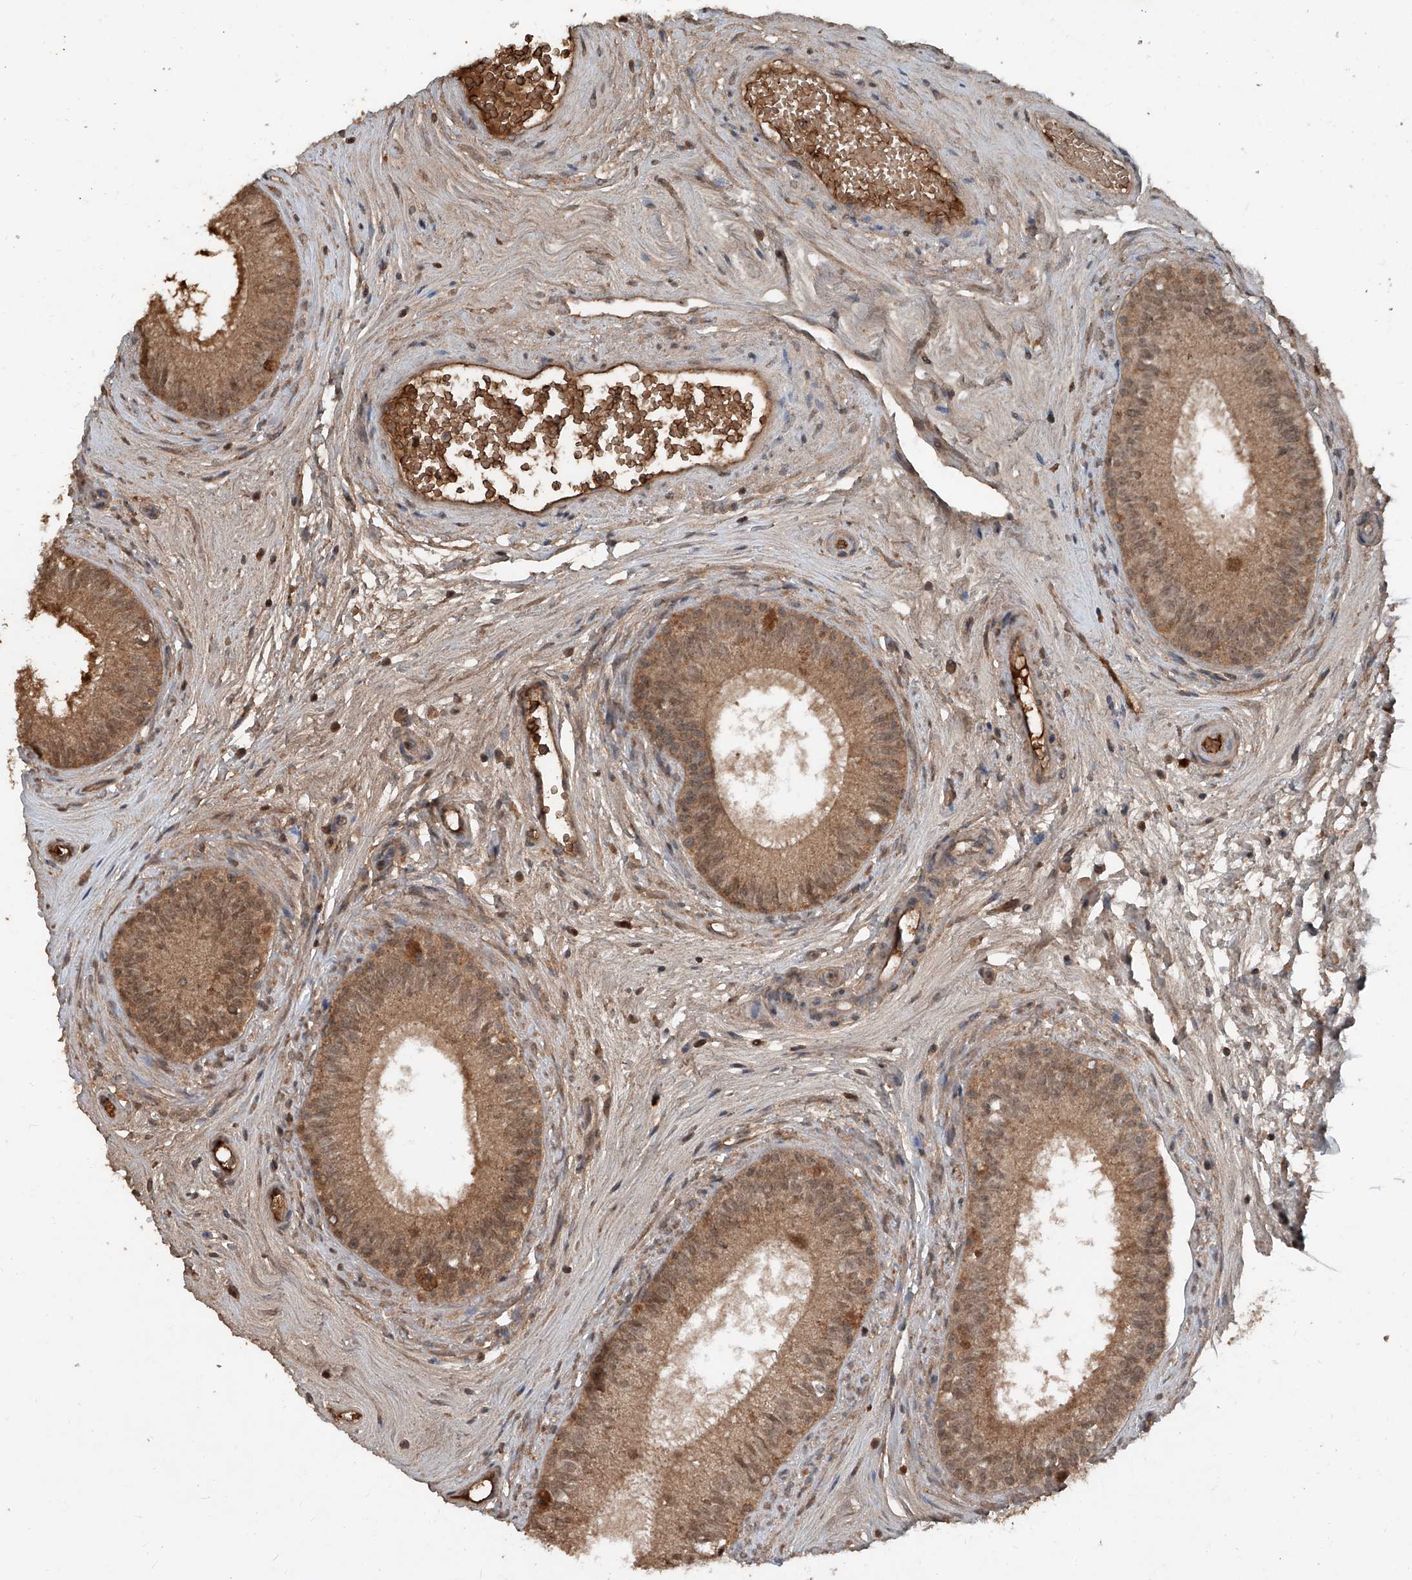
{"staining": {"intensity": "moderate", "quantity": ">75%", "location": "cytoplasmic/membranous"}, "tissue": "epididymis", "cell_type": "Glandular cells", "image_type": "normal", "snomed": [{"axis": "morphology", "description": "Normal tissue, NOS"}, {"axis": "topography", "description": "Epididymis"}], "caption": "IHC micrograph of unremarkable epididymis: human epididymis stained using IHC reveals medium levels of moderate protein expression localized specifically in the cytoplasmic/membranous of glandular cells, appearing as a cytoplasmic/membranous brown color.", "gene": "ADAM23", "patient": {"sex": "male", "age": 71}}